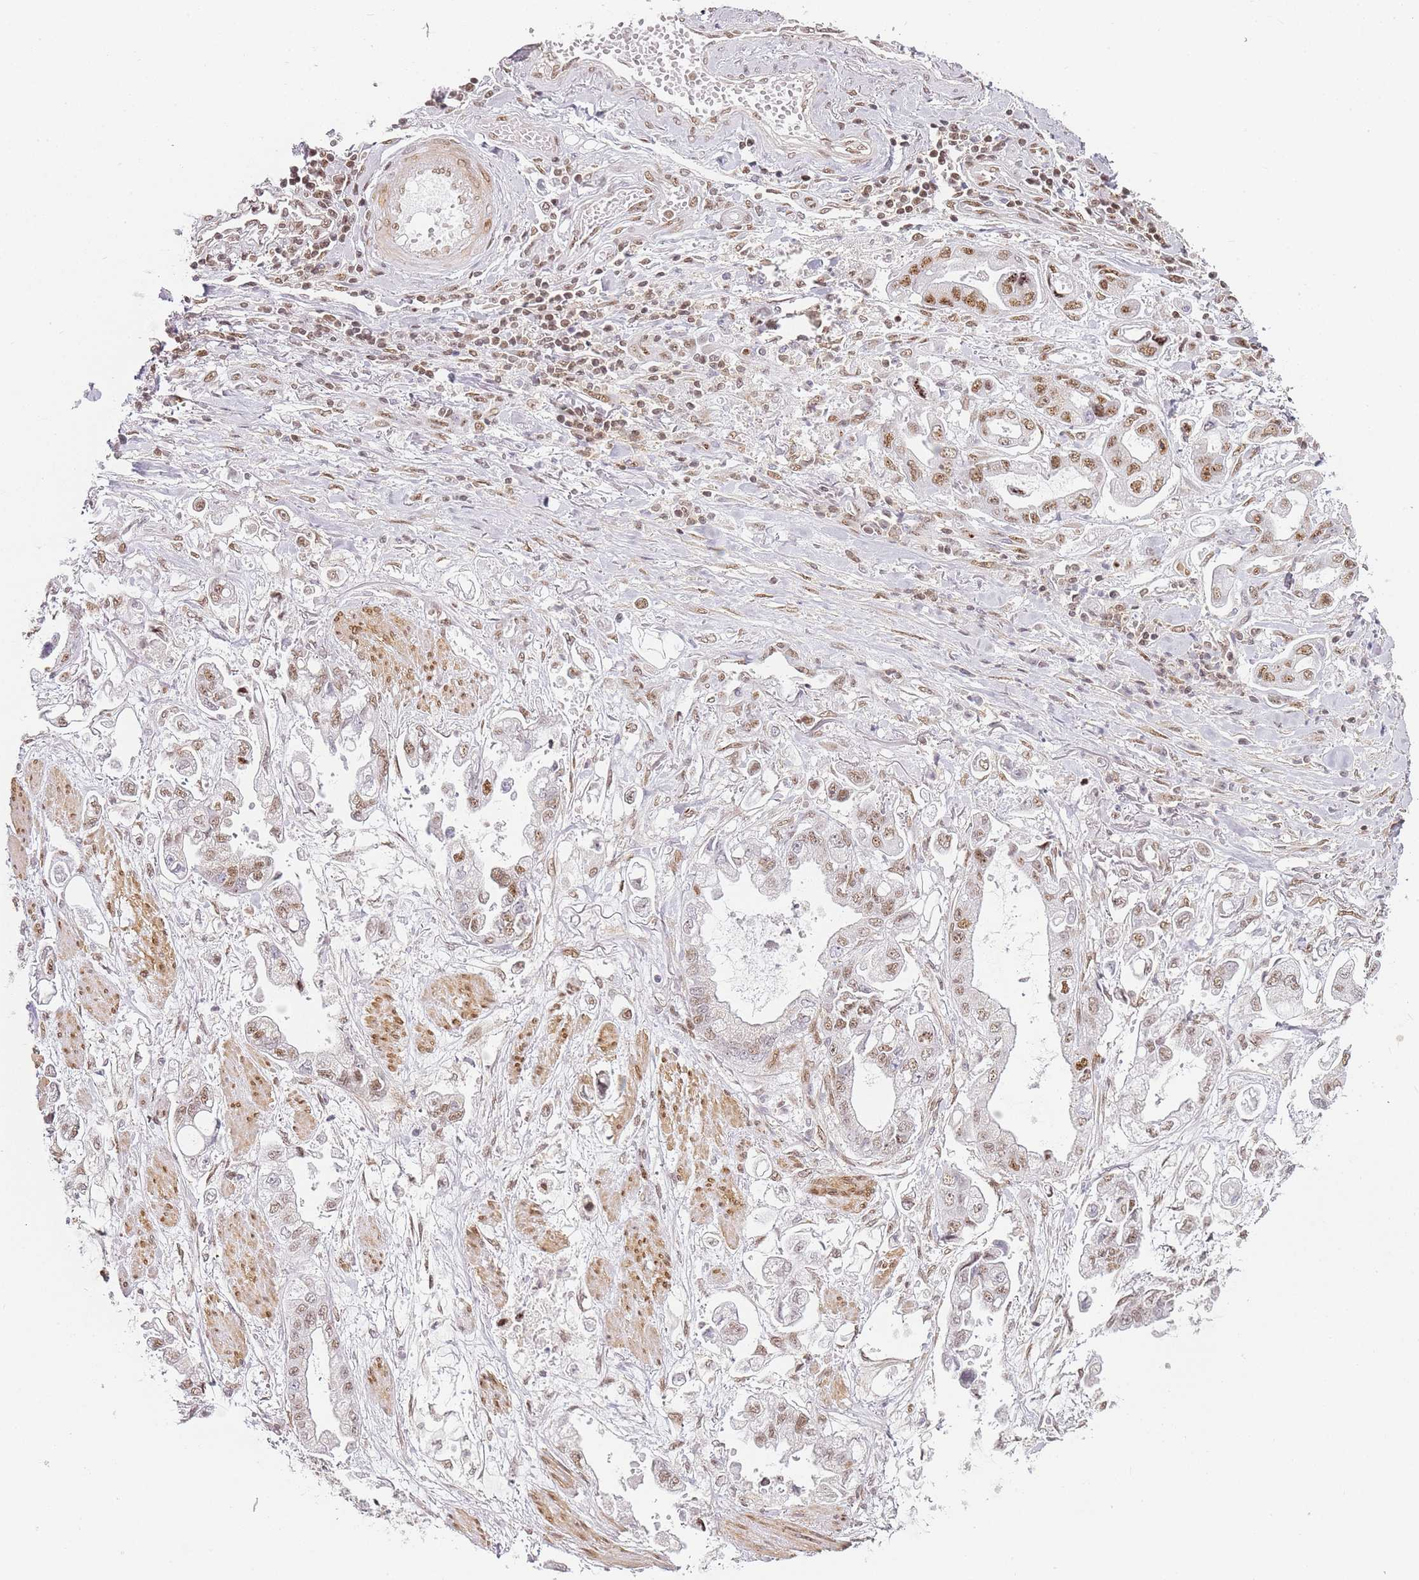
{"staining": {"intensity": "moderate", "quantity": "25%-75%", "location": "nuclear"}, "tissue": "stomach cancer", "cell_type": "Tumor cells", "image_type": "cancer", "snomed": [{"axis": "morphology", "description": "Adenocarcinoma, NOS"}, {"axis": "topography", "description": "Stomach"}], "caption": "Protein expression analysis of human adenocarcinoma (stomach) reveals moderate nuclear expression in about 25%-75% of tumor cells.", "gene": "JAKMIP1", "patient": {"sex": "male", "age": 62}}